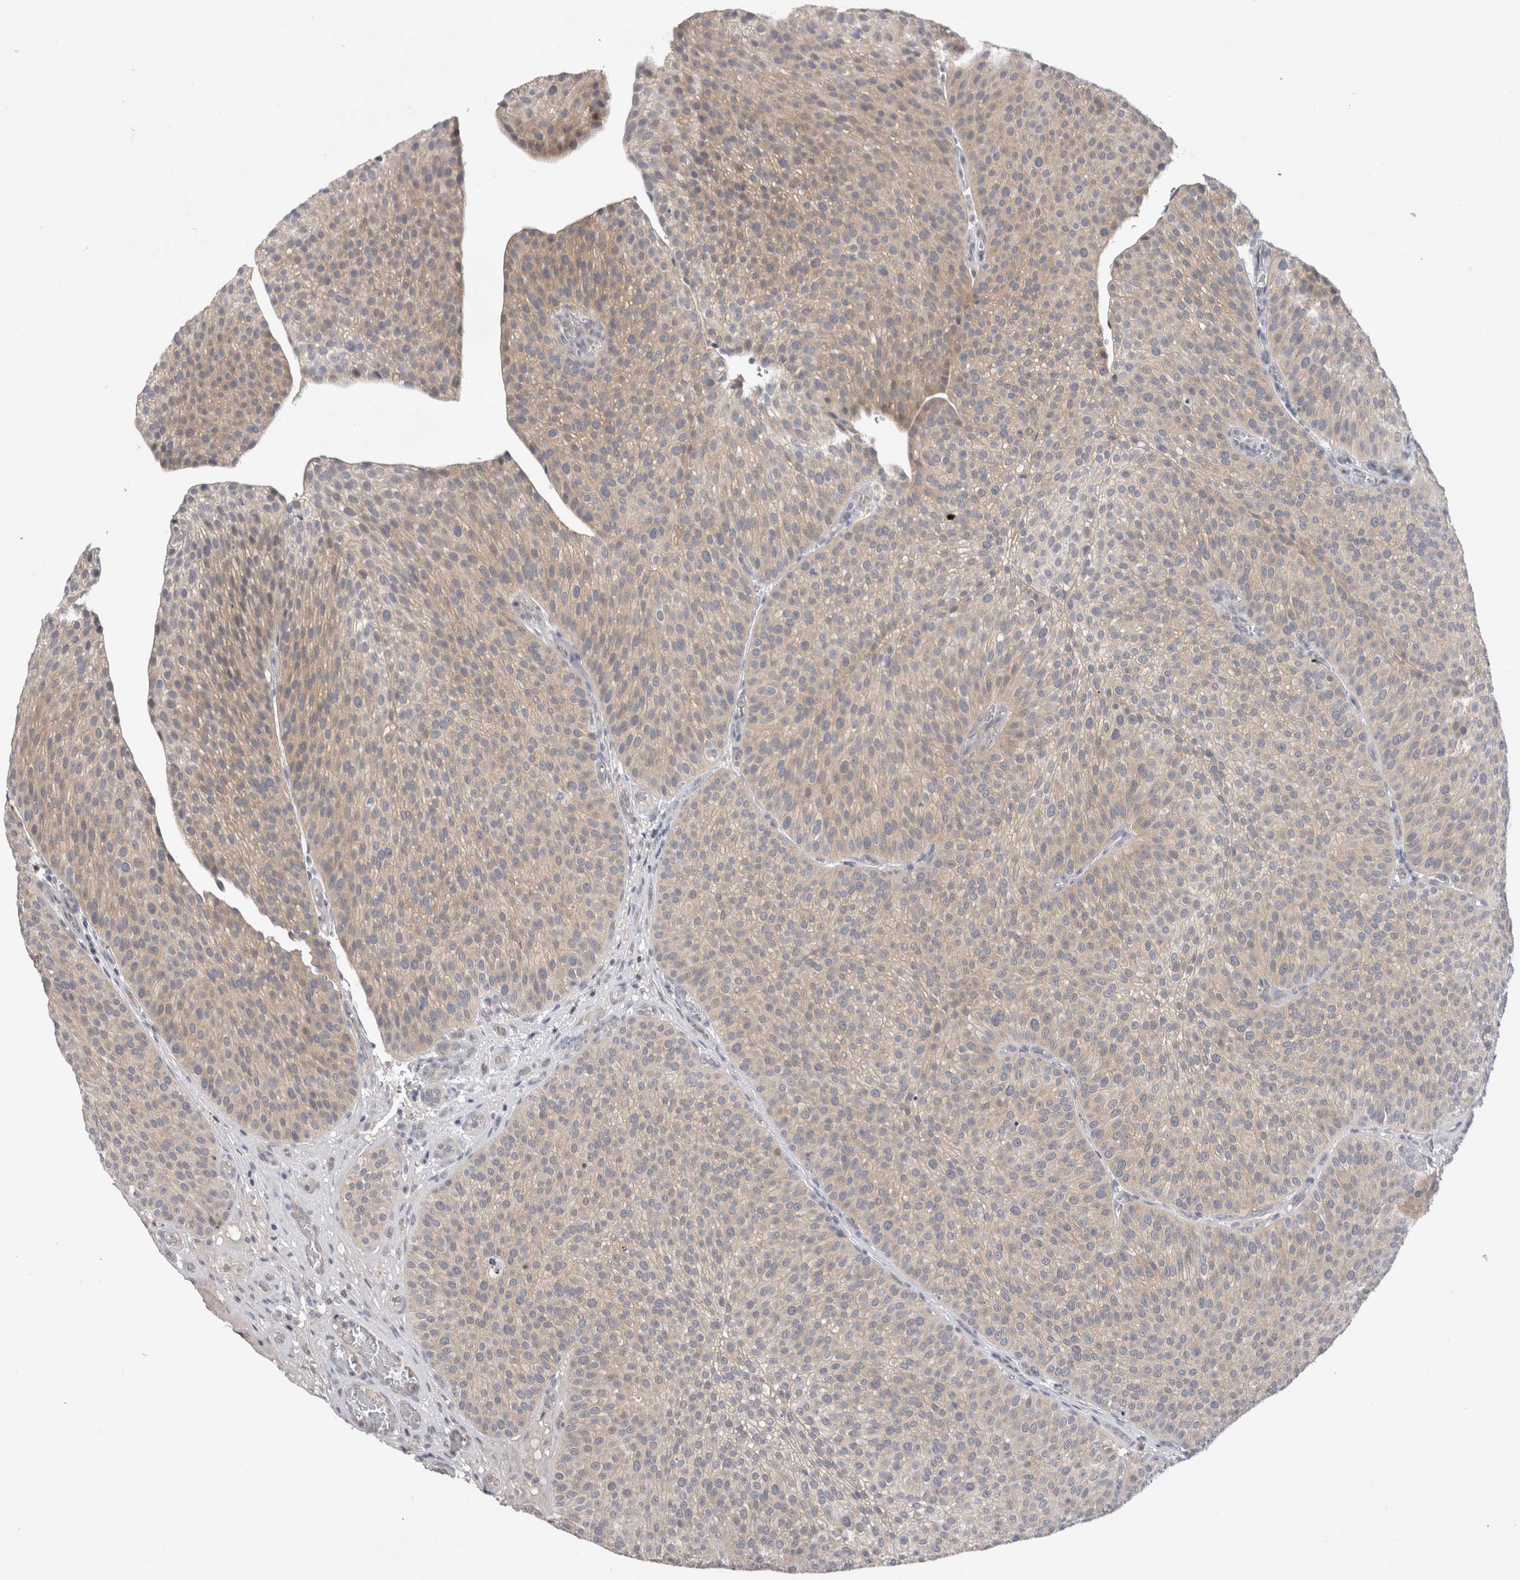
{"staining": {"intensity": "weak", "quantity": "25%-75%", "location": "cytoplasmic/membranous"}, "tissue": "urothelial cancer", "cell_type": "Tumor cells", "image_type": "cancer", "snomed": [{"axis": "morphology", "description": "Normal tissue, NOS"}, {"axis": "morphology", "description": "Urothelial carcinoma, Low grade"}, {"axis": "topography", "description": "Smooth muscle"}, {"axis": "topography", "description": "Urinary bladder"}], "caption": "Urothelial carcinoma (low-grade) stained with a protein marker reveals weak staining in tumor cells.", "gene": "CERS3", "patient": {"sex": "male", "age": 60}}